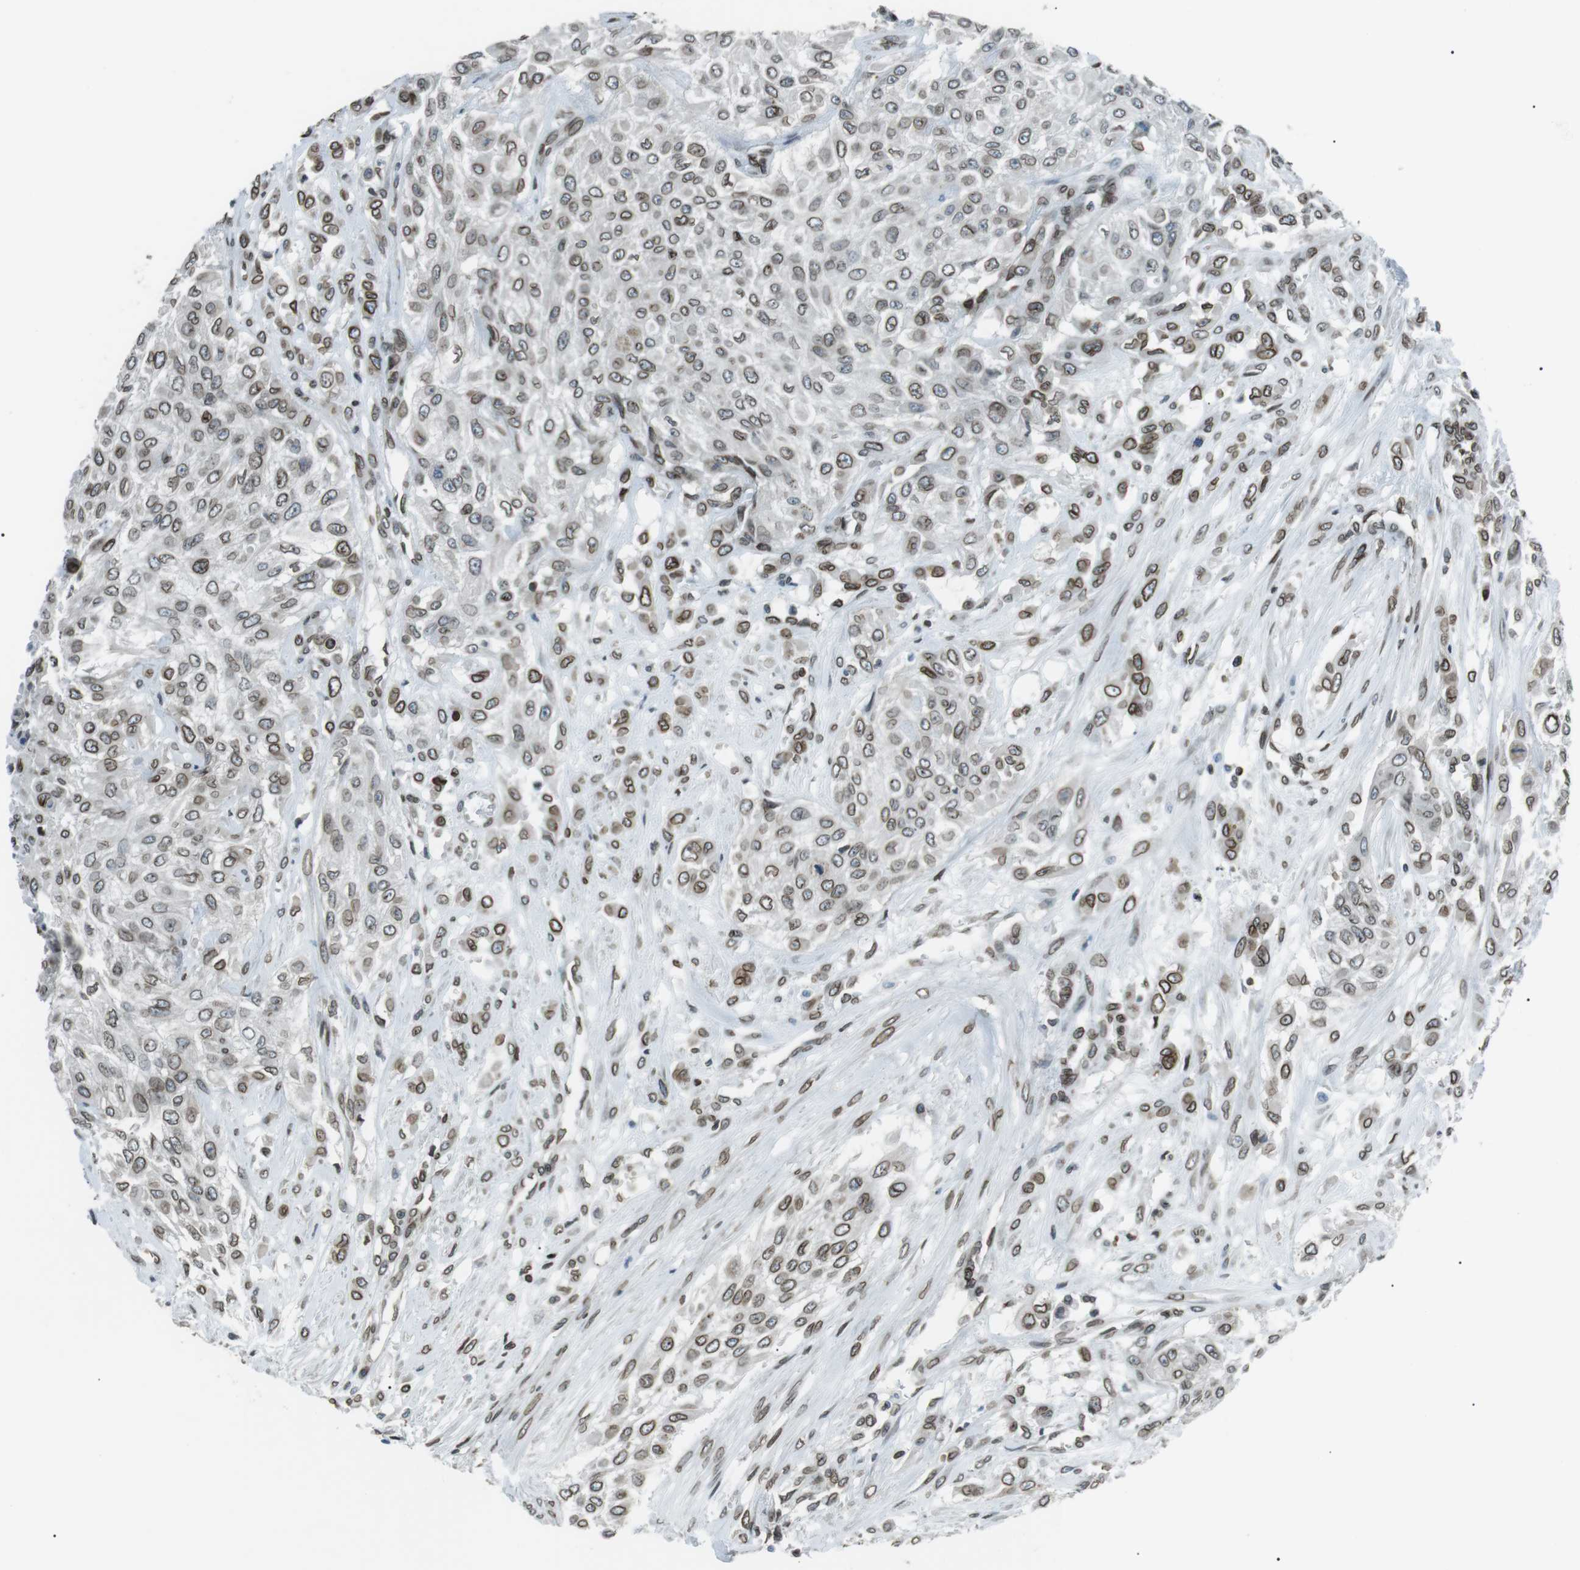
{"staining": {"intensity": "moderate", "quantity": ">75%", "location": "cytoplasmic/membranous,nuclear"}, "tissue": "urothelial cancer", "cell_type": "Tumor cells", "image_type": "cancer", "snomed": [{"axis": "morphology", "description": "Urothelial carcinoma, High grade"}, {"axis": "topography", "description": "Urinary bladder"}], "caption": "Tumor cells demonstrate medium levels of moderate cytoplasmic/membranous and nuclear positivity in approximately >75% of cells in urothelial carcinoma (high-grade).", "gene": "TMX4", "patient": {"sex": "male", "age": 57}}